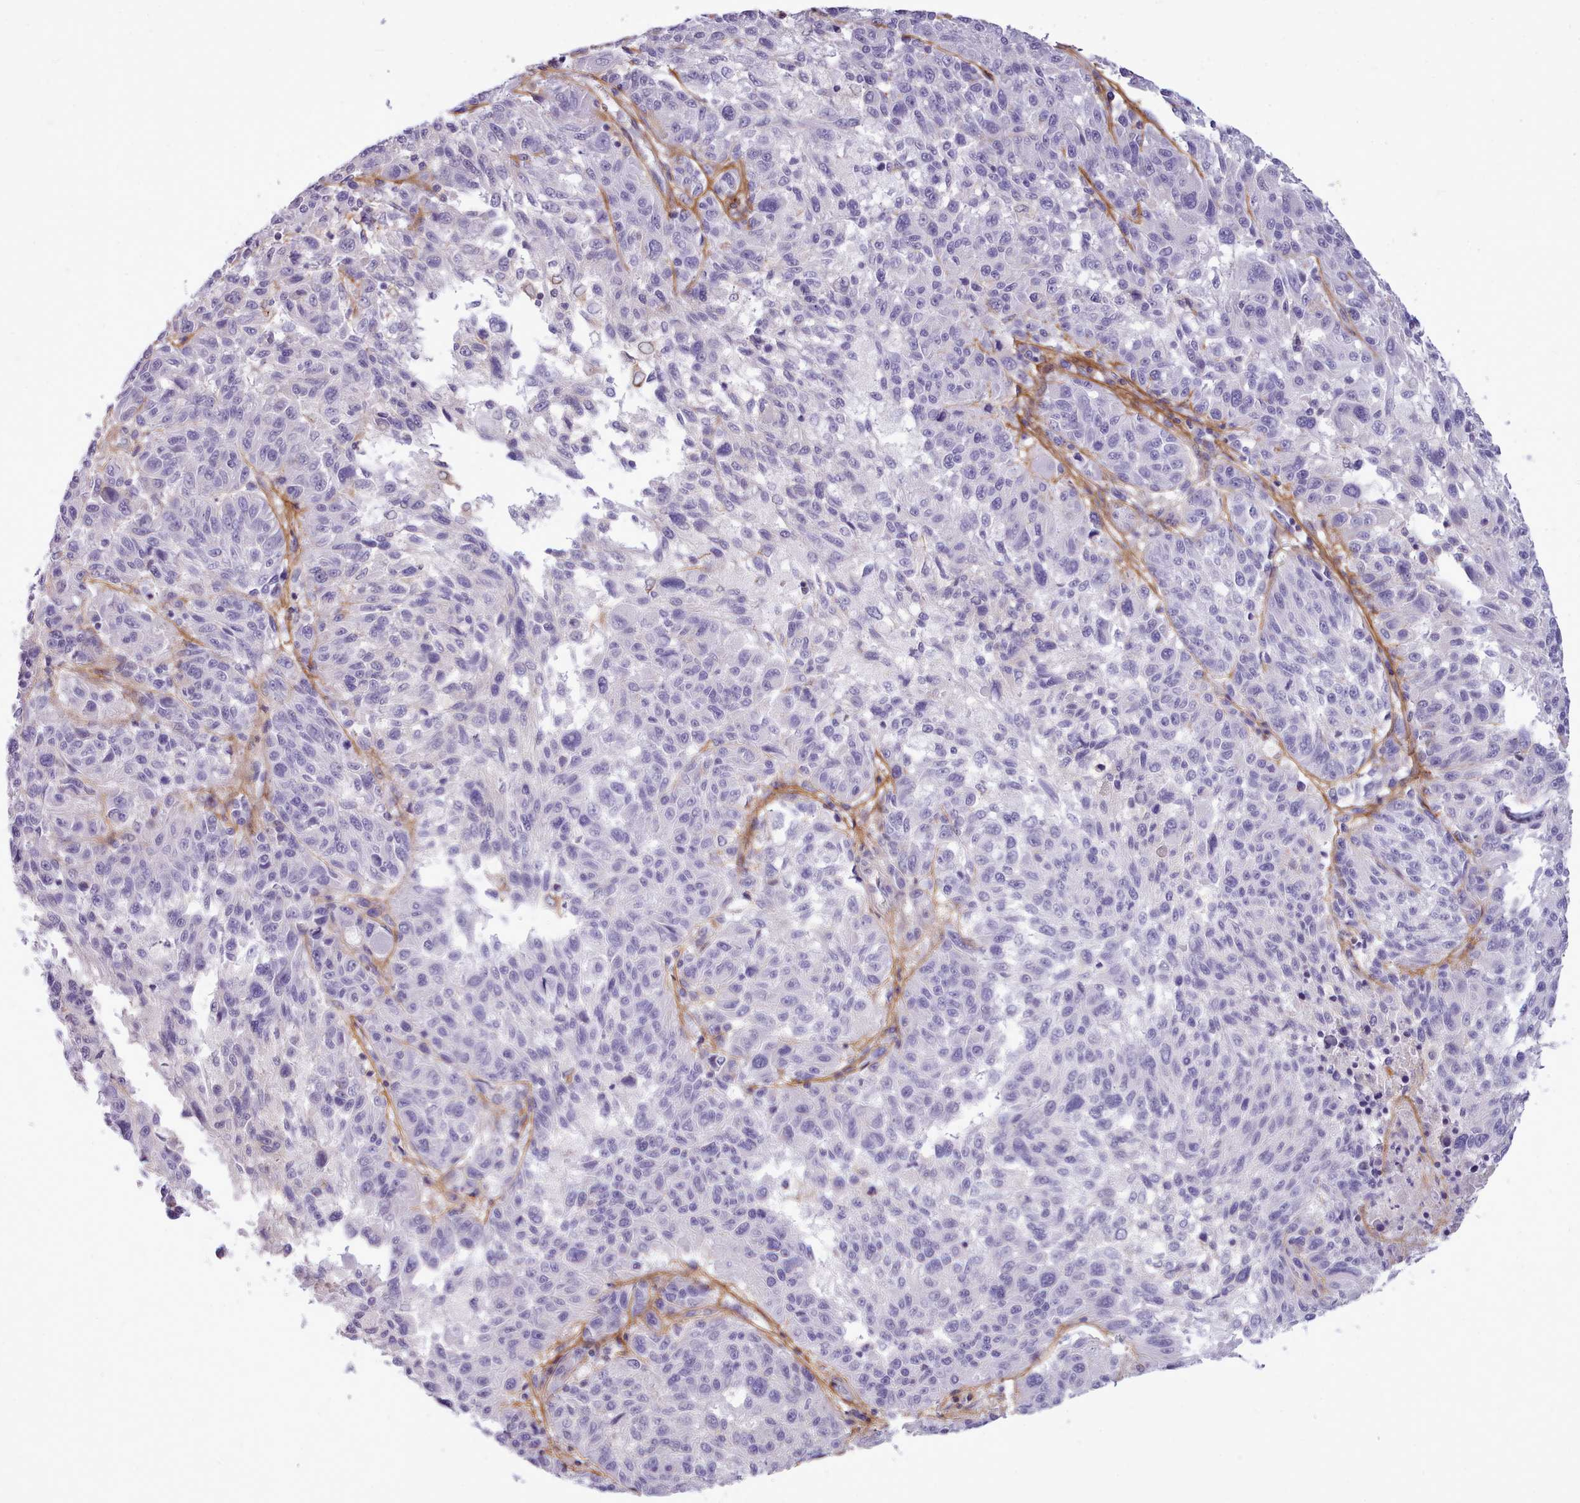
{"staining": {"intensity": "negative", "quantity": "none", "location": "none"}, "tissue": "melanoma", "cell_type": "Tumor cells", "image_type": "cancer", "snomed": [{"axis": "morphology", "description": "Malignant melanoma, NOS"}, {"axis": "topography", "description": "Skin"}], "caption": "Tumor cells are negative for protein expression in human malignant melanoma.", "gene": "CYP2A13", "patient": {"sex": "male", "age": 53}}